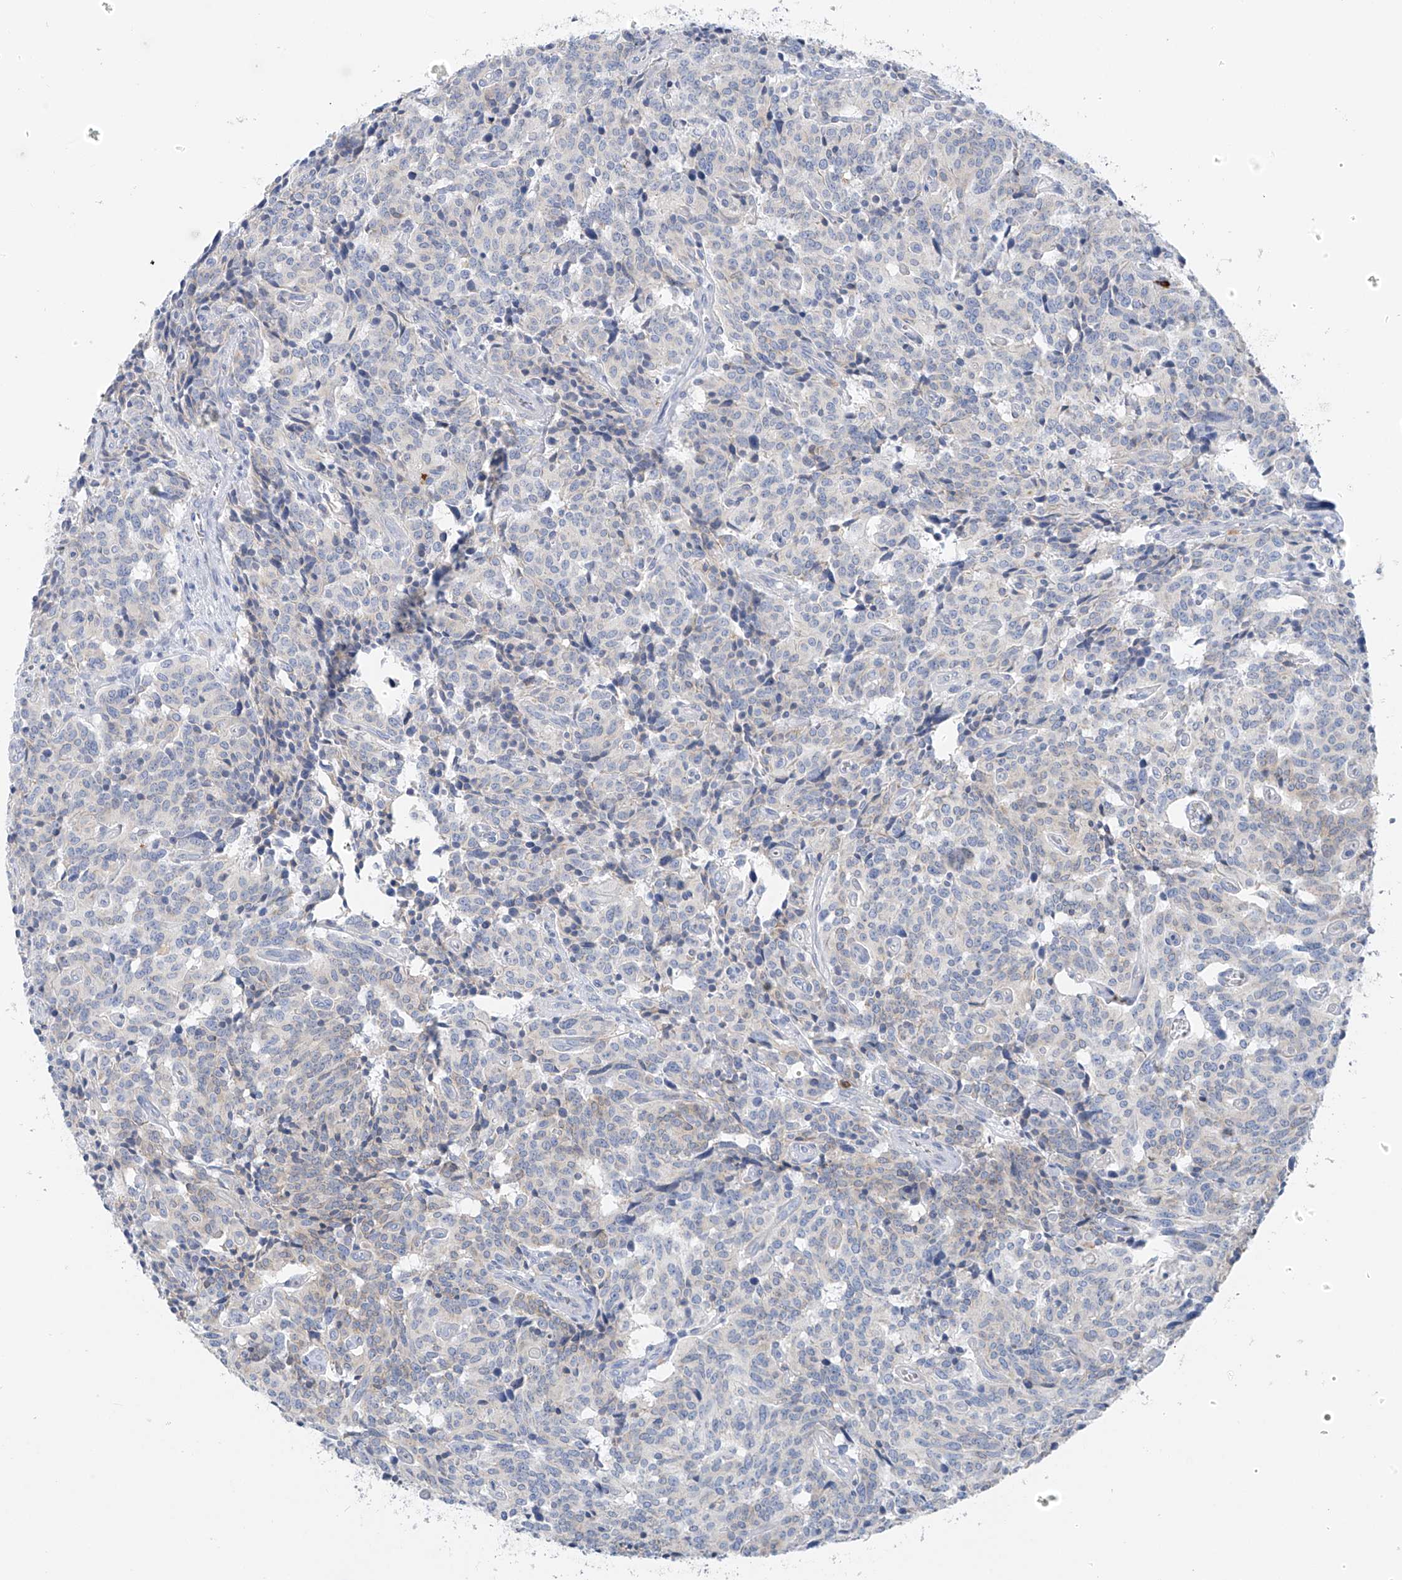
{"staining": {"intensity": "negative", "quantity": "none", "location": "none"}, "tissue": "carcinoid", "cell_type": "Tumor cells", "image_type": "cancer", "snomed": [{"axis": "morphology", "description": "Carcinoid, malignant, NOS"}, {"axis": "topography", "description": "Lung"}], "caption": "Image shows no significant protein expression in tumor cells of carcinoid (malignant).", "gene": "POMGNT2", "patient": {"sex": "female", "age": 46}}